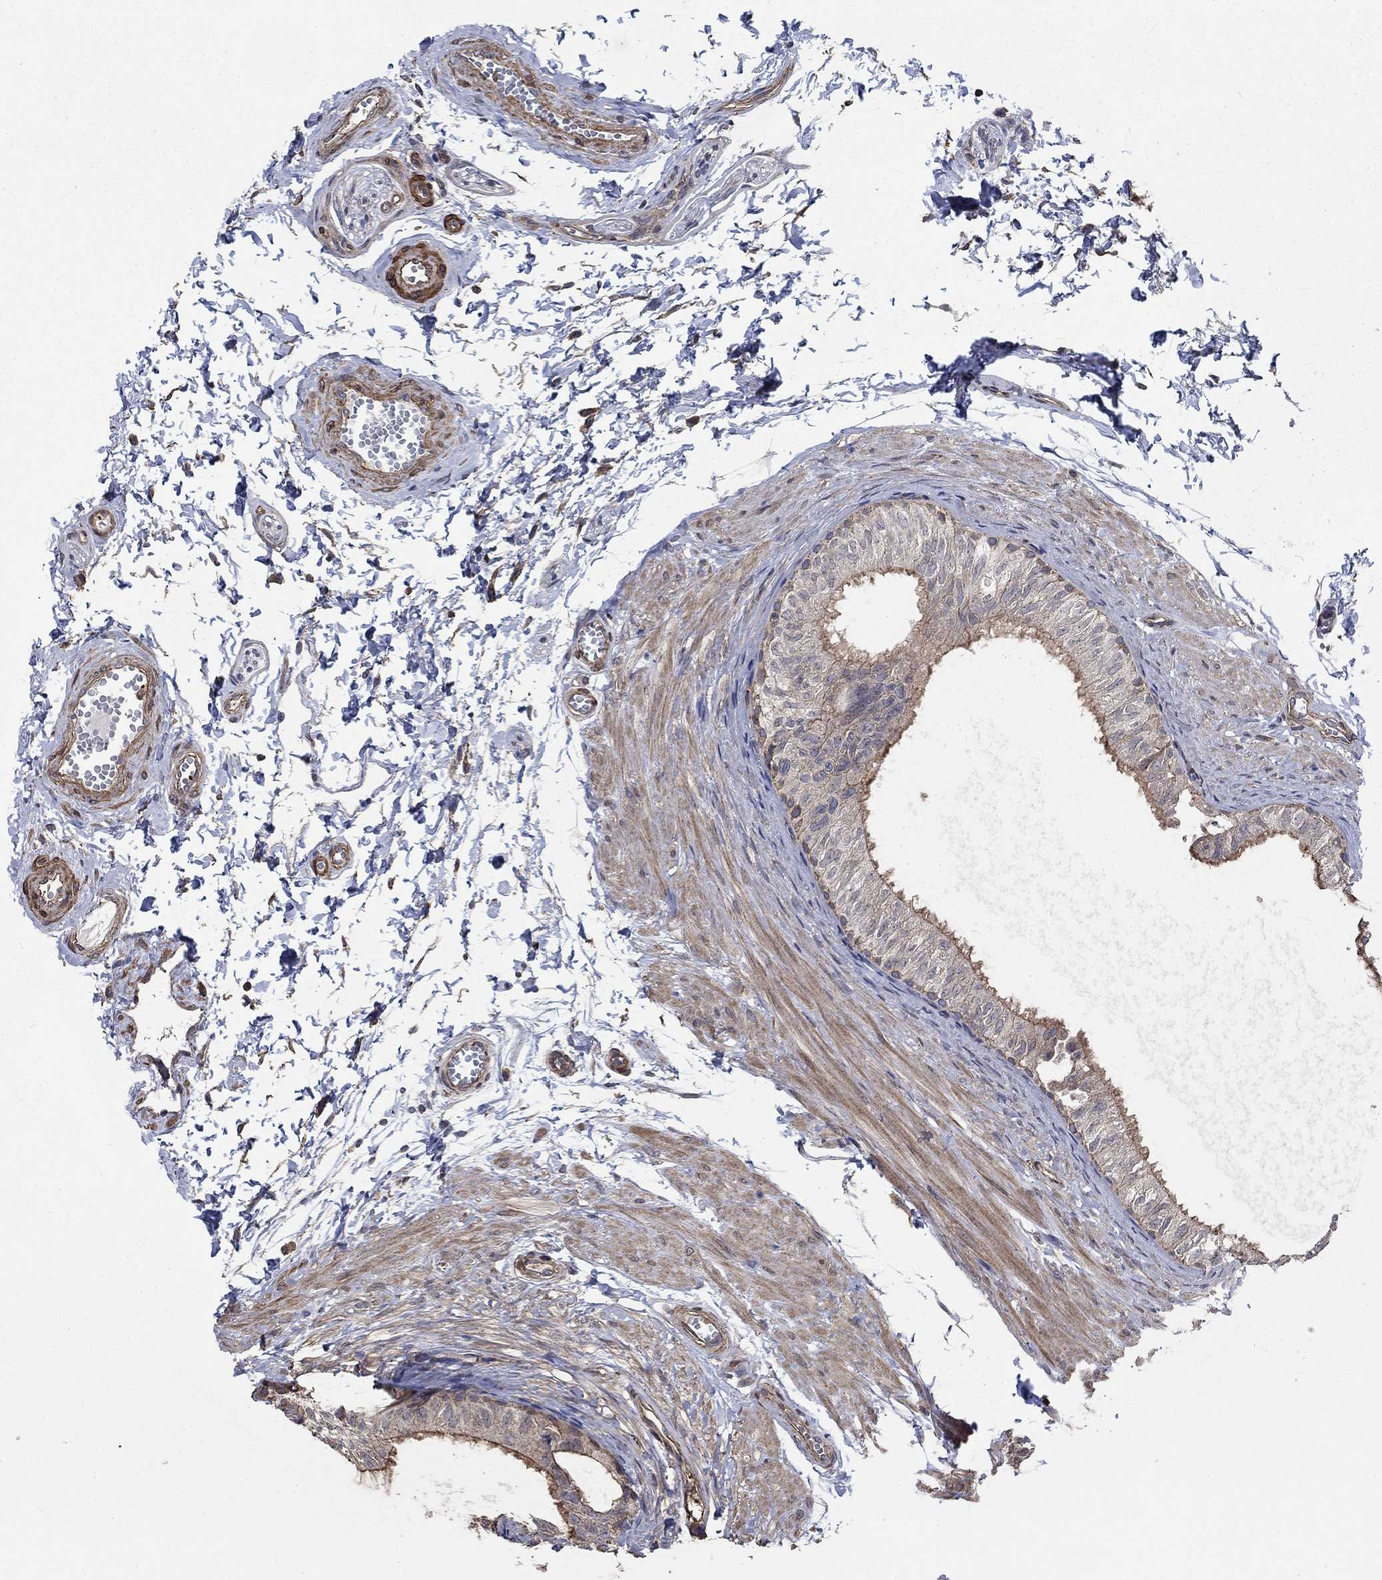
{"staining": {"intensity": "moderate", "quantity": "25%-75%", "location": "cytoplasmic/membranous"}, "tissue": "epididymis", "cell_type": "Glandular cells", "image_type": "normal", "snomed": [{"axis": "morphology", "description": "Normal tissue, NOS"}, {"axis": "topography", "description": "Epididymis"}], "caption": "Immunohistochemistry (IHC) of benign human epididymis shows medium levels of moderate cytoplasmic/membranous expression in approximately 25%-75% of glandular cells.", "gene": "PDE3A", "patient": {"sex": "male", "age": 22}}